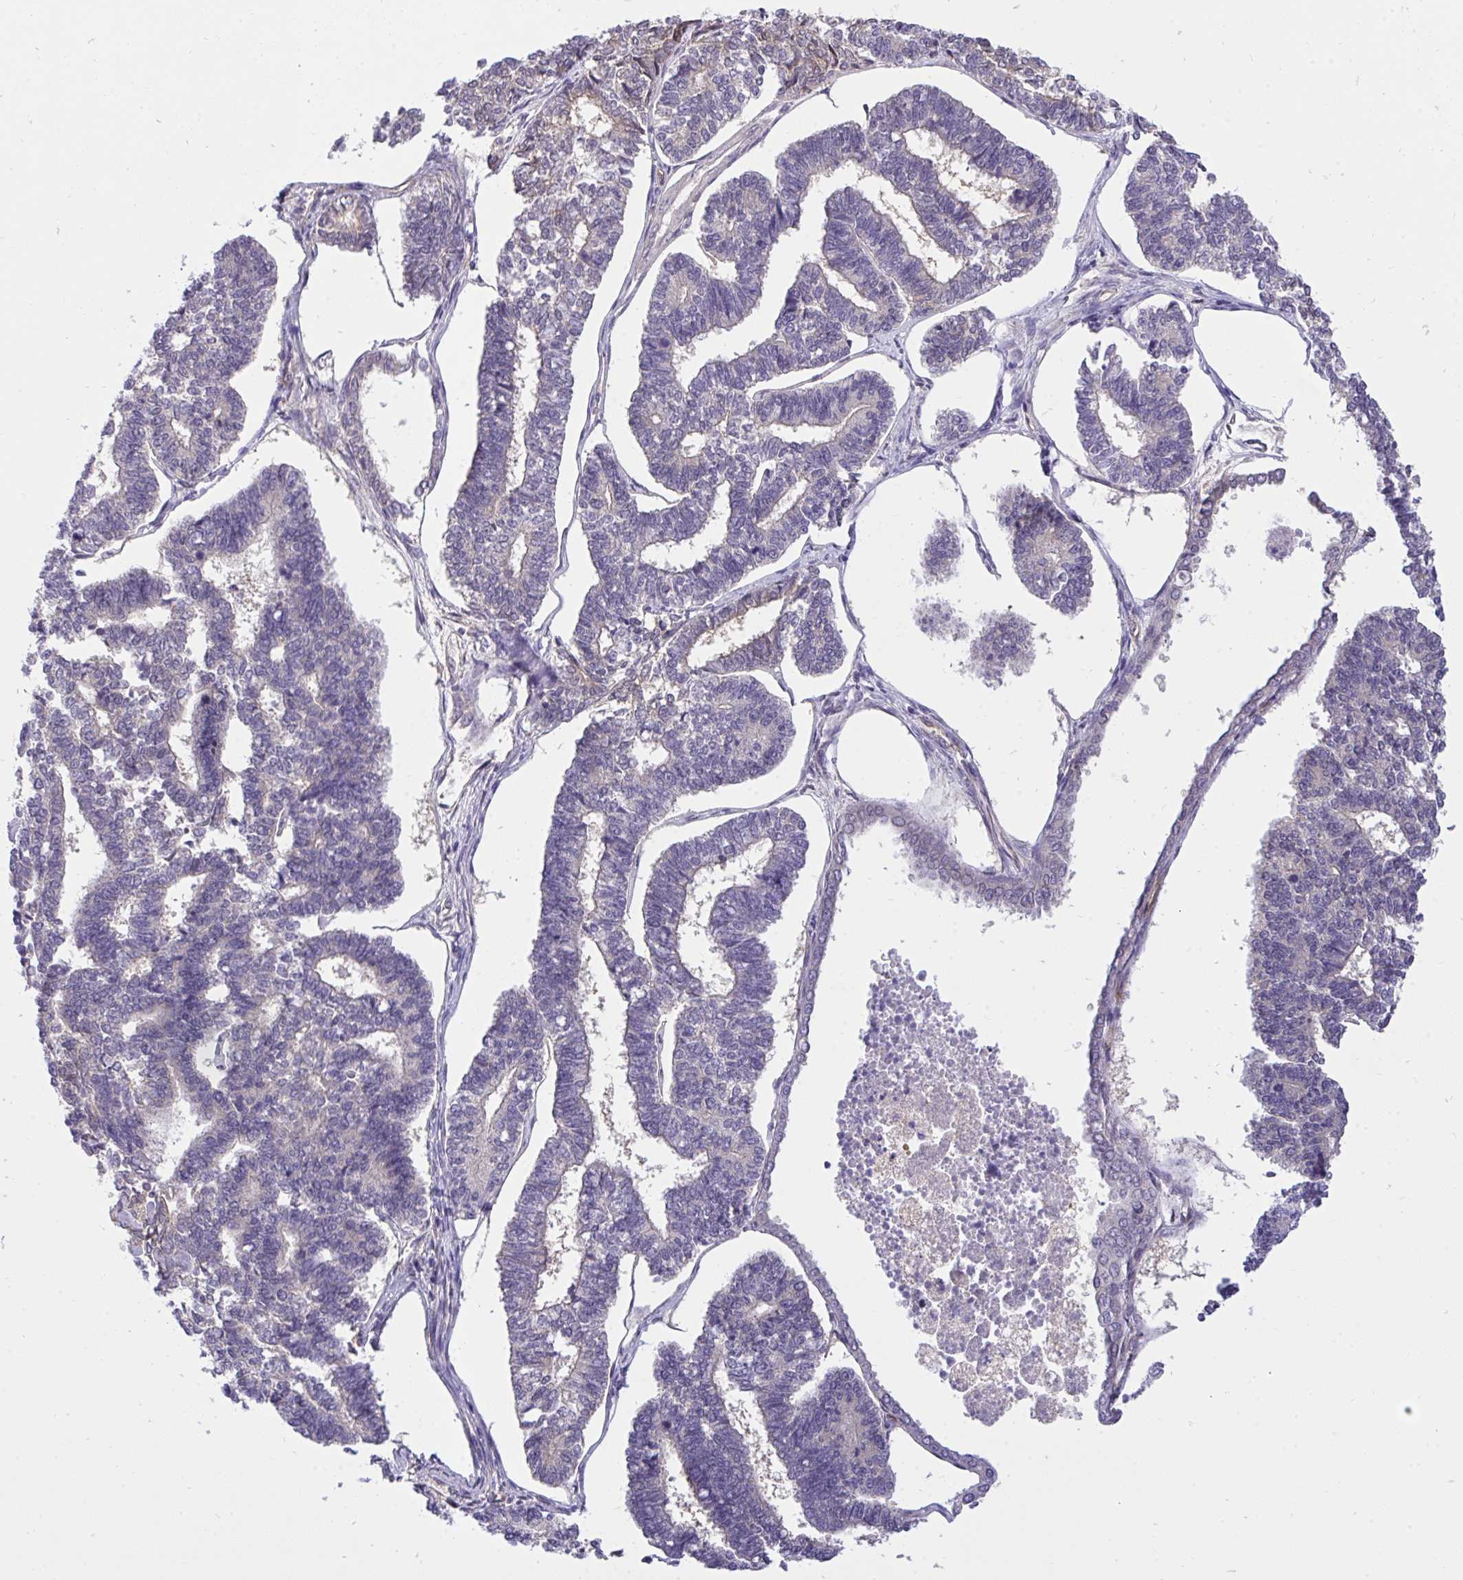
{"staining": {"intensity": "negative", "quantity": "none", "location": "none"}, "tissue": "endometrial cancer", "cell_type": "Tumor cells", "image_type": "cancer", "snomed": [{"axis": "morphology", "description": "Adenocarcinoma, NOS"}, {"axis": "topography", "description": "Endometrium"}], "caption": "Photomicrograph shows no protein staining in tumor cells of endometrial cancer tissue.", "gene": "C19orf54", "patient": {"sex": "female", "age": 70}}